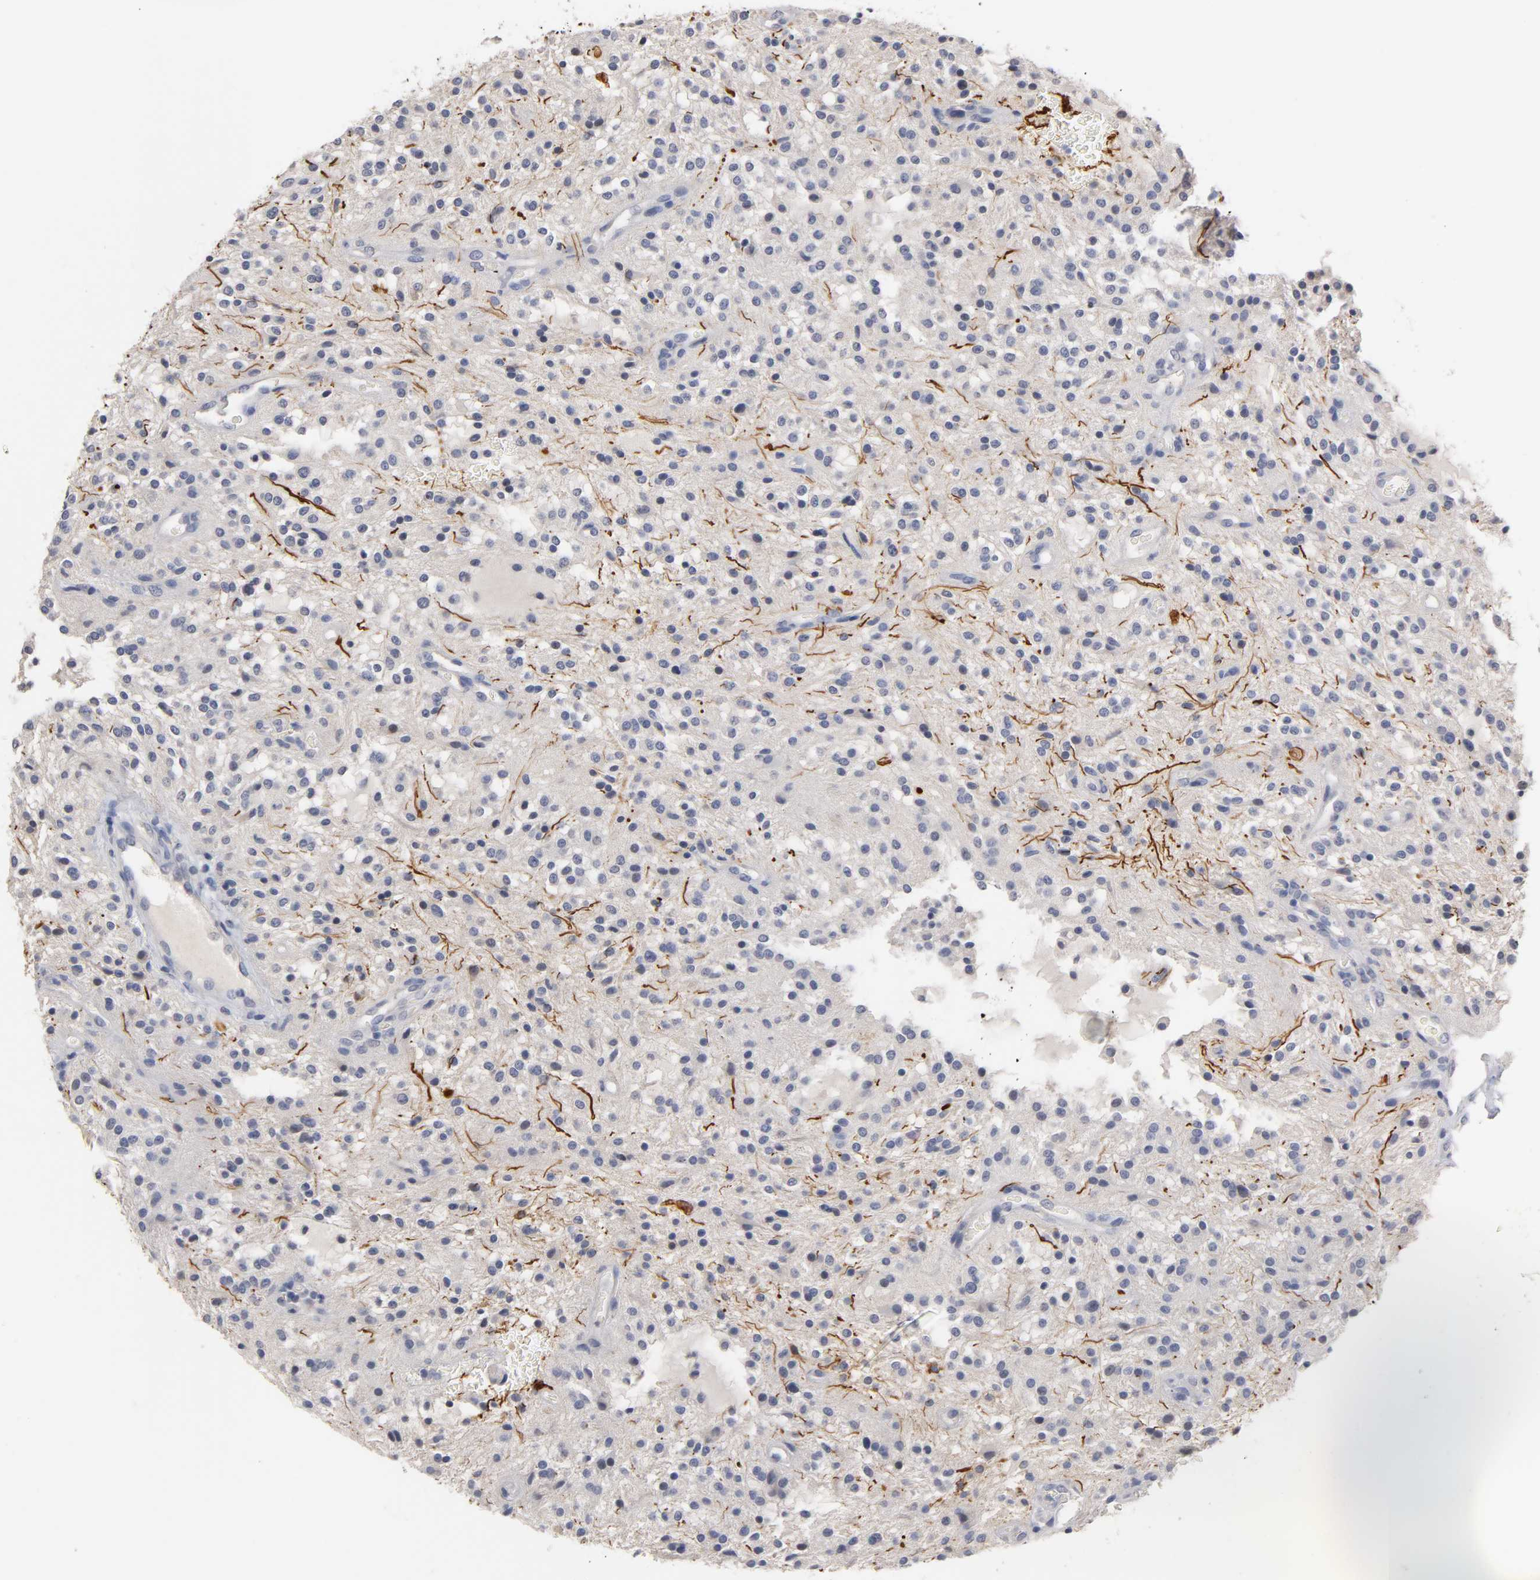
{"staining": {"intensity": "negative", "quantity": "none", "location": "none"}, "tissue": "glioma", "cell_type": "Tumor cells", "image_type": "cancer", "snomed": [{"axis": "morphology", "description": "Glioma, malignant, NOS"}, {"axis": "topography", "description": "Cerebellum"}], "caption": "A high-resolution image shows immunohistochemistry (IHC) staining of glioma, which demonstrates no significant staining in tumor cells. (Immunohistochemistry, brightfield microscopy, high magnification).", "gene": "OVOL1", "patient": {"sex": "female", "age": 10}}